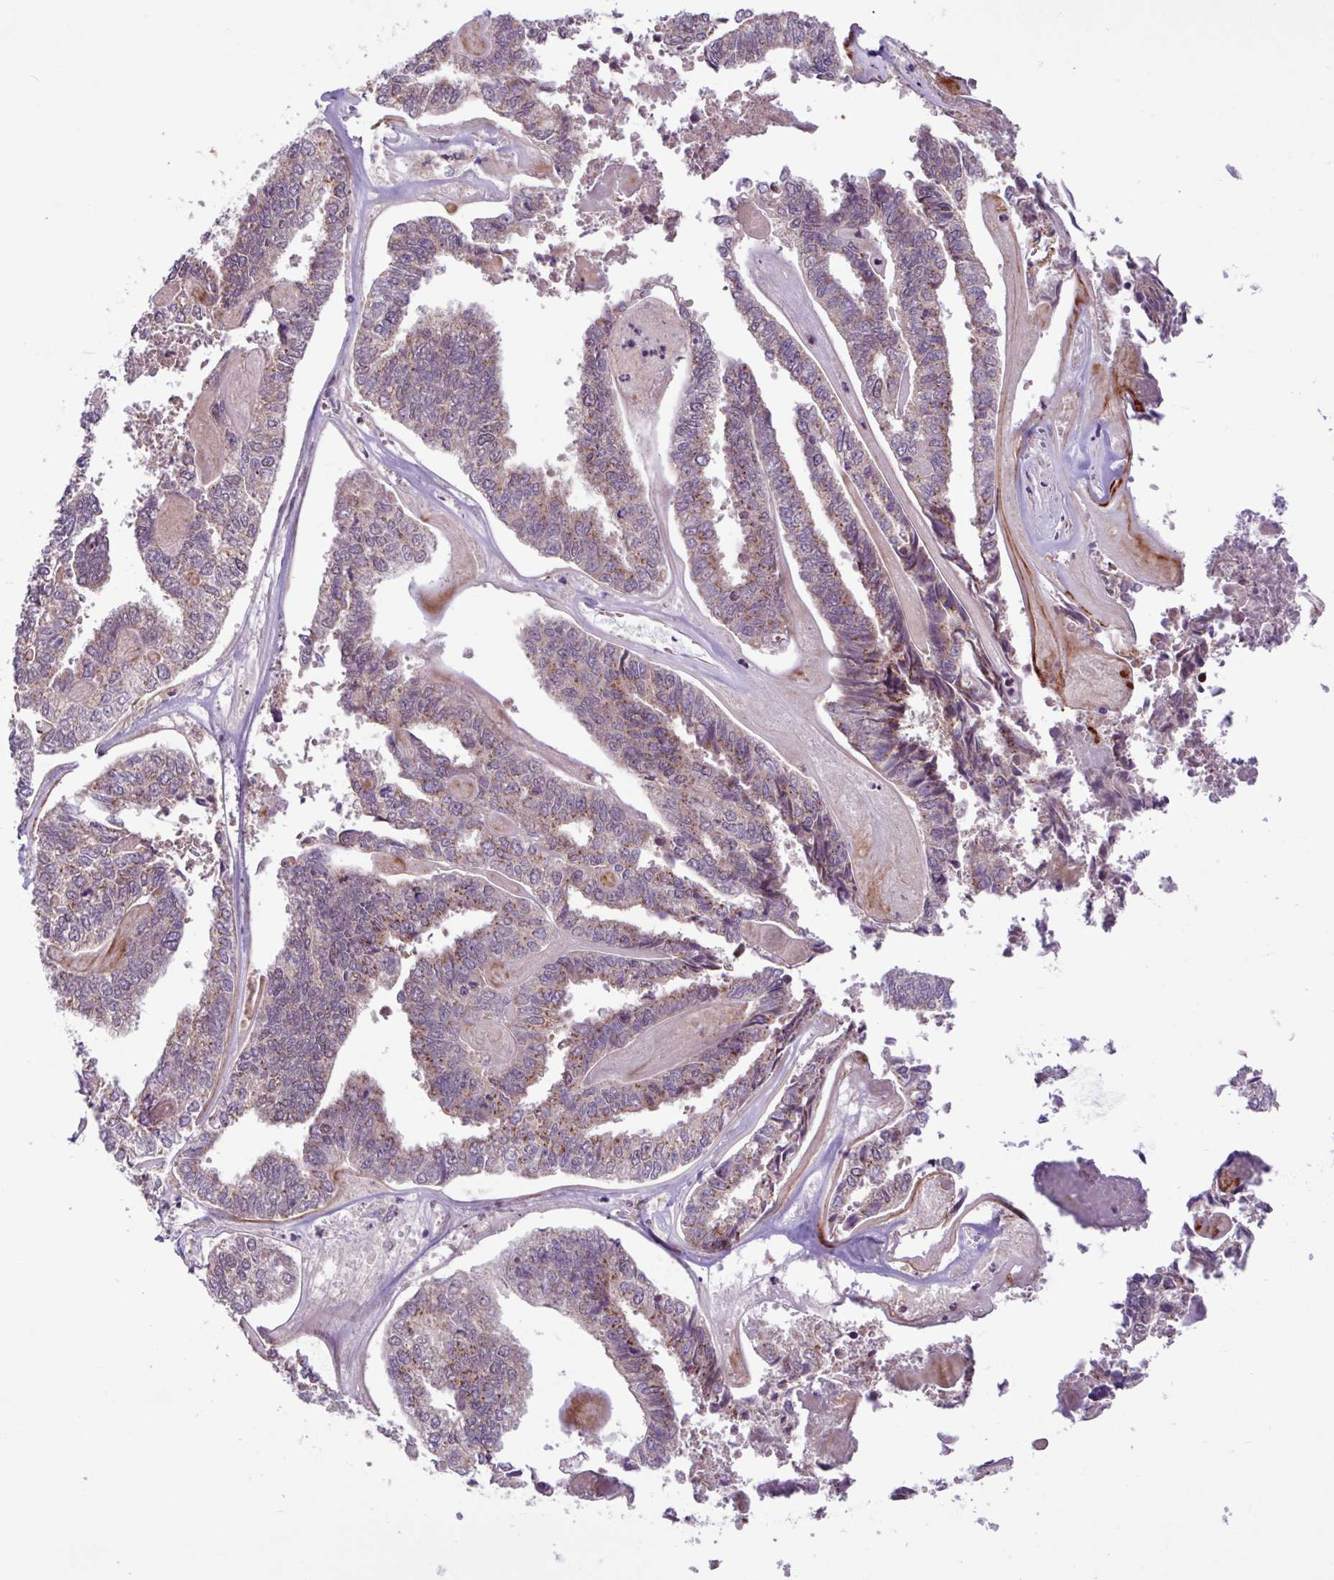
{"staining": {"intensity": "moderate", "quantity": ">75%", "location": "cytoplasmic/membranous"}, "tissue": "endometrial cancer", "cell_type": "Tumor cells", "image_type": "cancer", "snomed": [{"axis": "morphology", "description": "Adenocarcinoma, NOS"}, {"axis": "topography", "description": "Endometrium"}], "caption": "This photomicrograph displays immunohistochemistry (IHC) staining of endometrial adenocarcinoma, with medium moderate cytoplasmic/membranous expression in about >75% of tumor cells.", "gene": "BRD3", "patient": {"sex": "female", "age": 73}}